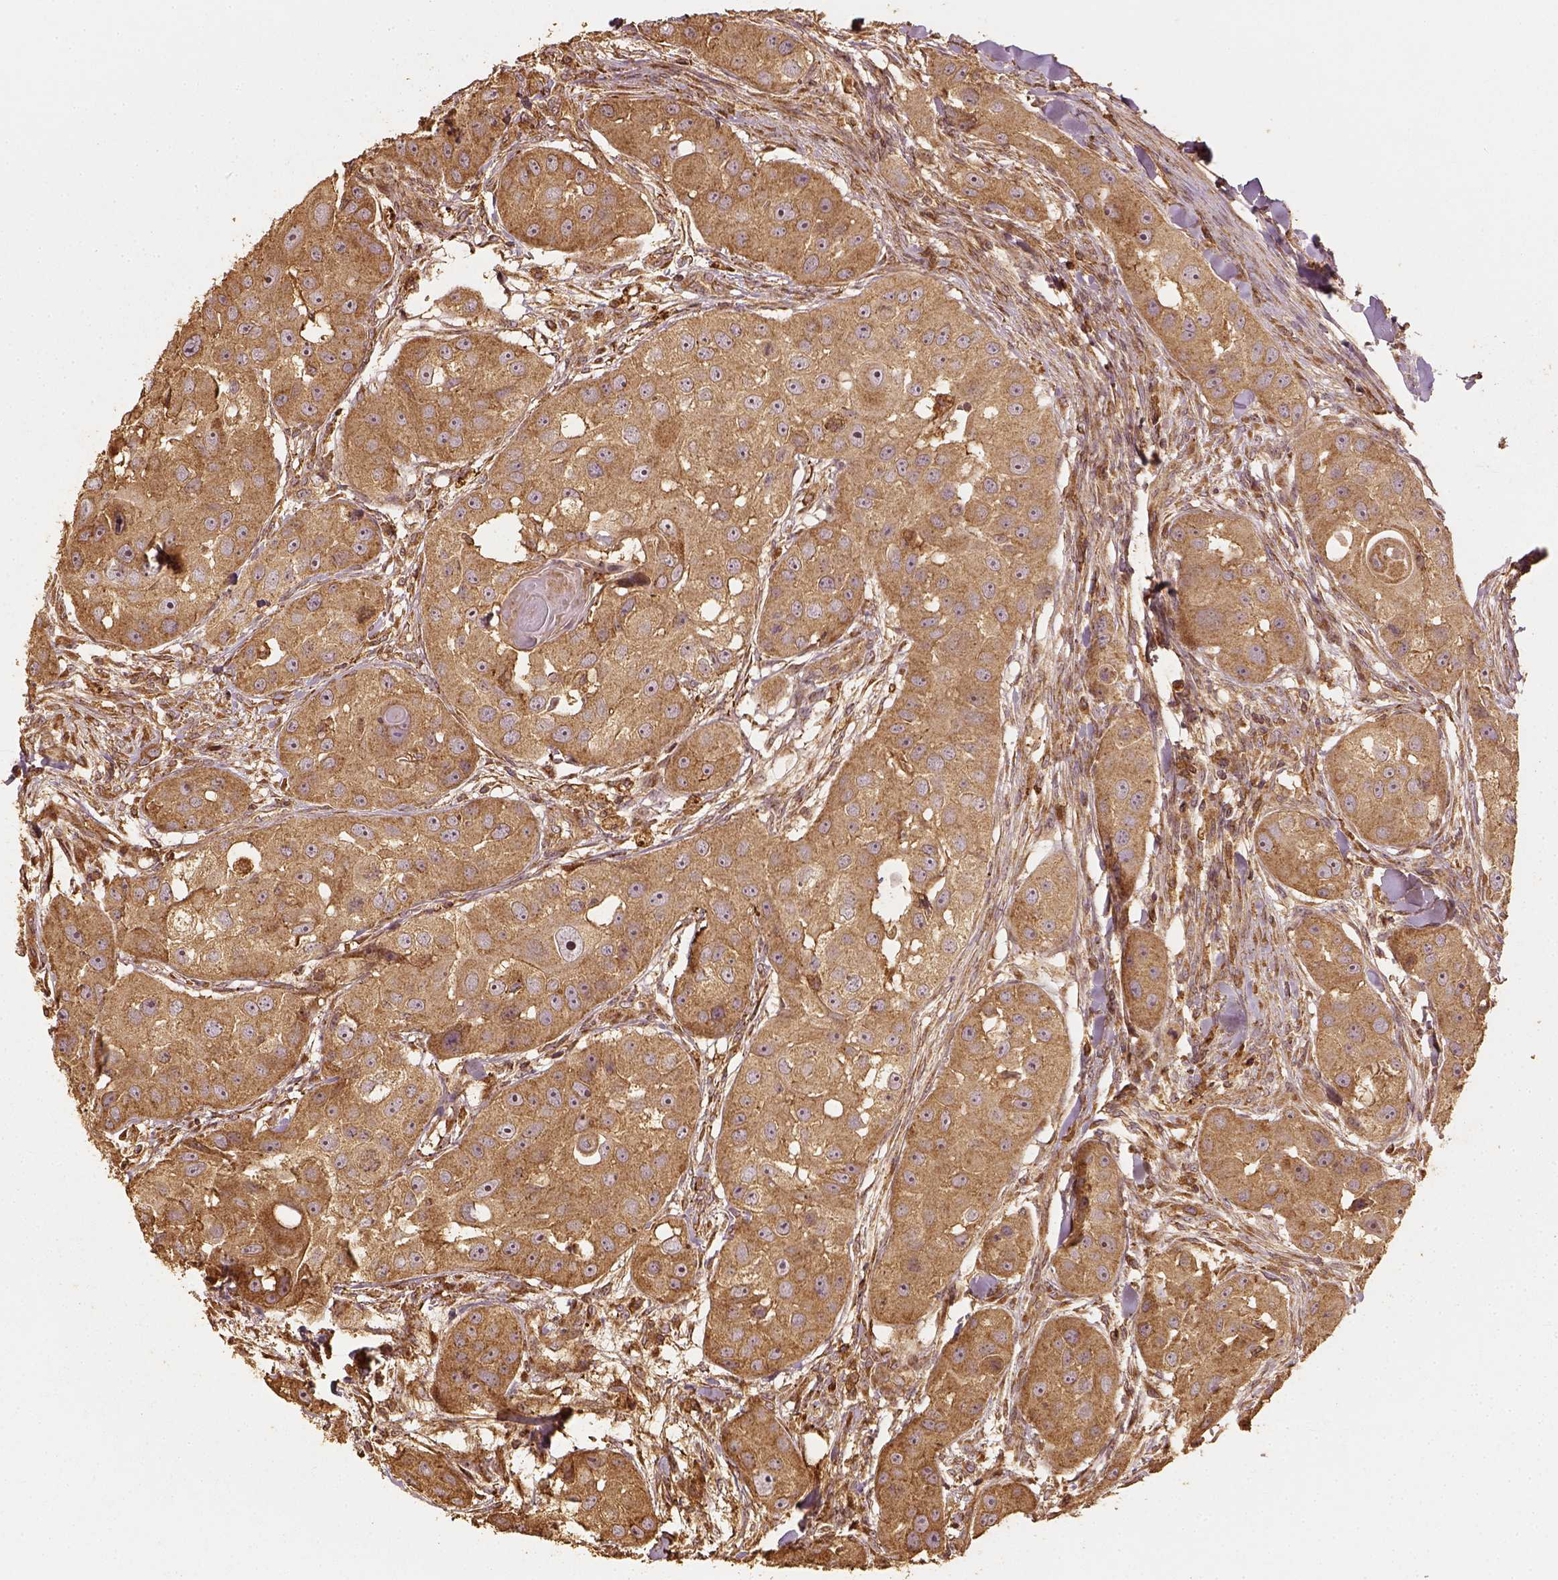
{"staining": {"intensity": "moderate", "quantity": ">75%", "location": "cytoplasmic/membranous"}, "tissue": "head and neck cancer", "cell_type": "Tumor cells", "image_type": "cancer", "snomed": [{"axis": "morphology", "description": "Squamous cell carcinoma, NOS"}, {"axis": "topography", "description": "Head-Neck"}], "caption": "Immunohistochemical staining of human head and neck squamous cell carcinoma displays medium levels of moderate cytoplasmic/membranous positivity in approximately >75% of tumor cells.", "gene": "VEGFA", "patient": {"sex": "male", "age": 51}}